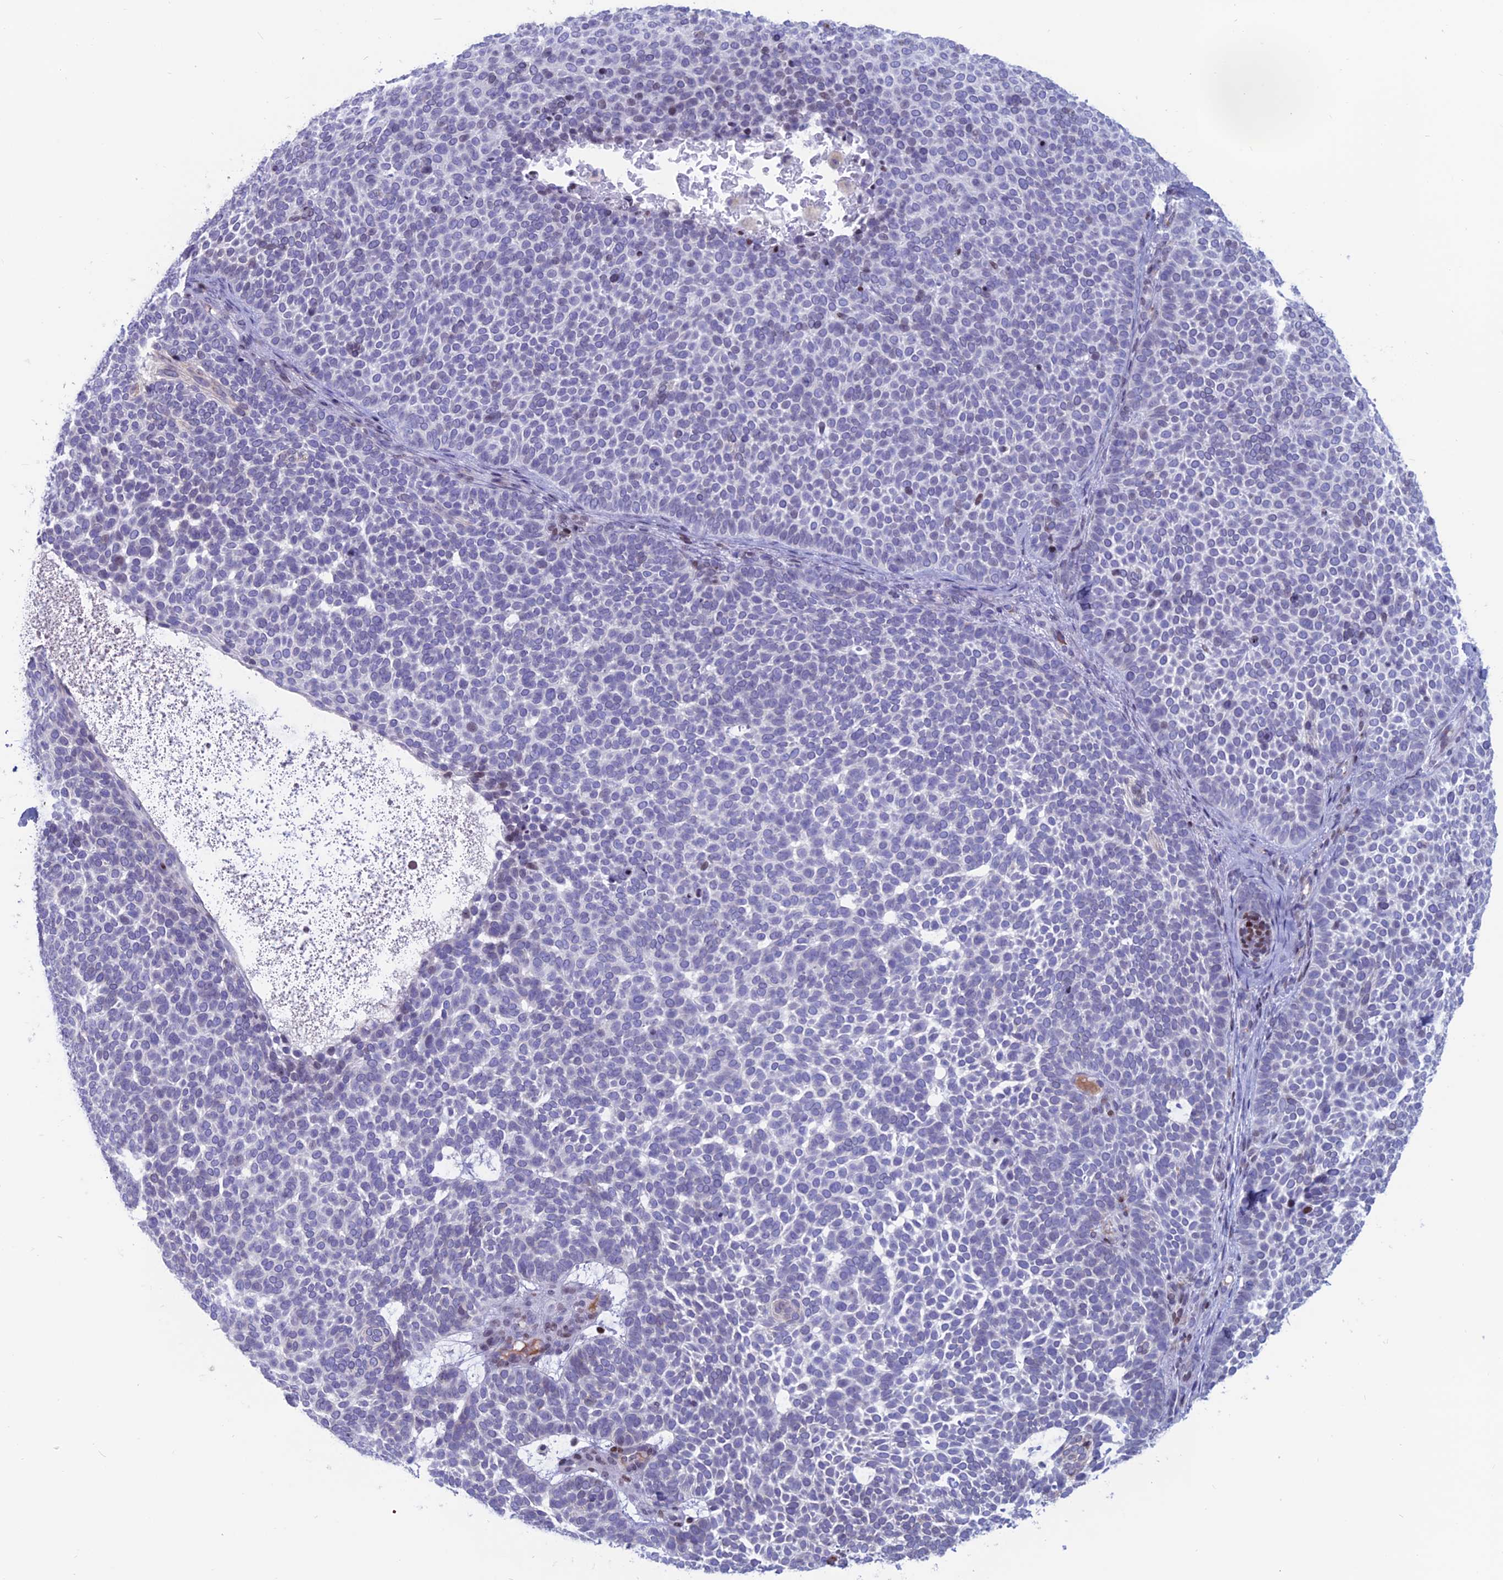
{"staining": {"intensity": "negative", "quantity": "none", "location": "none"}, "tissue": "skin cancer", "cell_type": "Tumor cells", "image_type": "cancer", "snomed": [{"axis": "morphology", "description": "Basal cell carcinoma"}, {"axis": "topography", "description": "Skin"}], "caption": "Tumor cells are negative for brown protein staining in skin cancer.", "gene": "CERS6", "patient": {"sex": "female", "age": 77}}